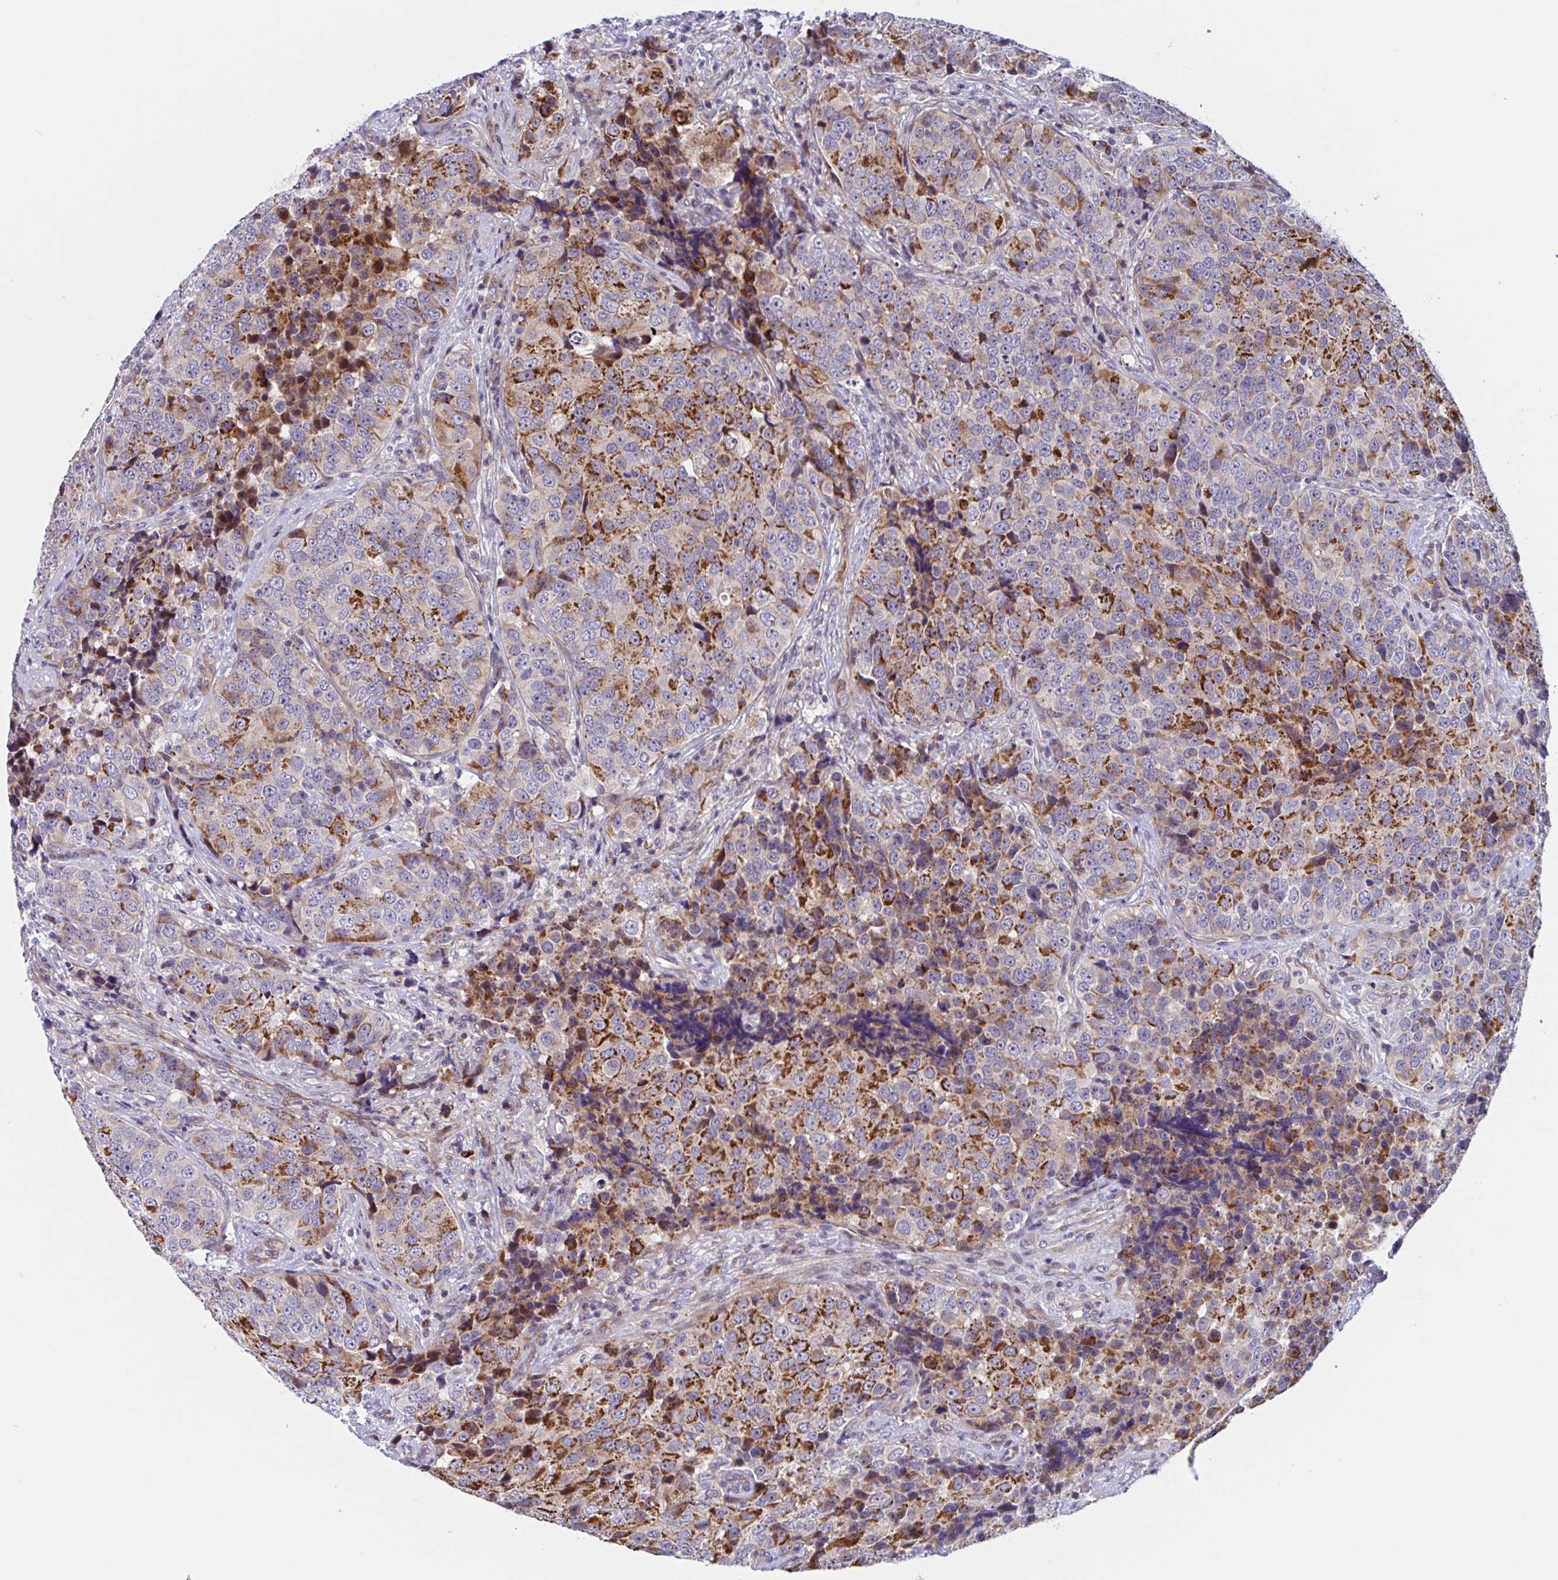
{"staining": {"intensity": "moderate", "quantity": ">75%", "location": "cytoplasmic/membranous"}, "tissue": "urothelial cancer", "cell_type": "Tumor cells", "image_type": "cancer", "snomed": [{"axis": "morphology", "description": "Urothelial carcinoma, NOS"}, {"axis": "topography", "description": "Urinary bladder"}], "caption": "A brown stain shows moderate cytoplasmic/membranous expression of a protein in urothelial cancer tumor cells. (Brightfield microscopy of DAB IHC at high magnification).", "gene": "DUXA", "patient": {"sex": "male", "age": 52}}